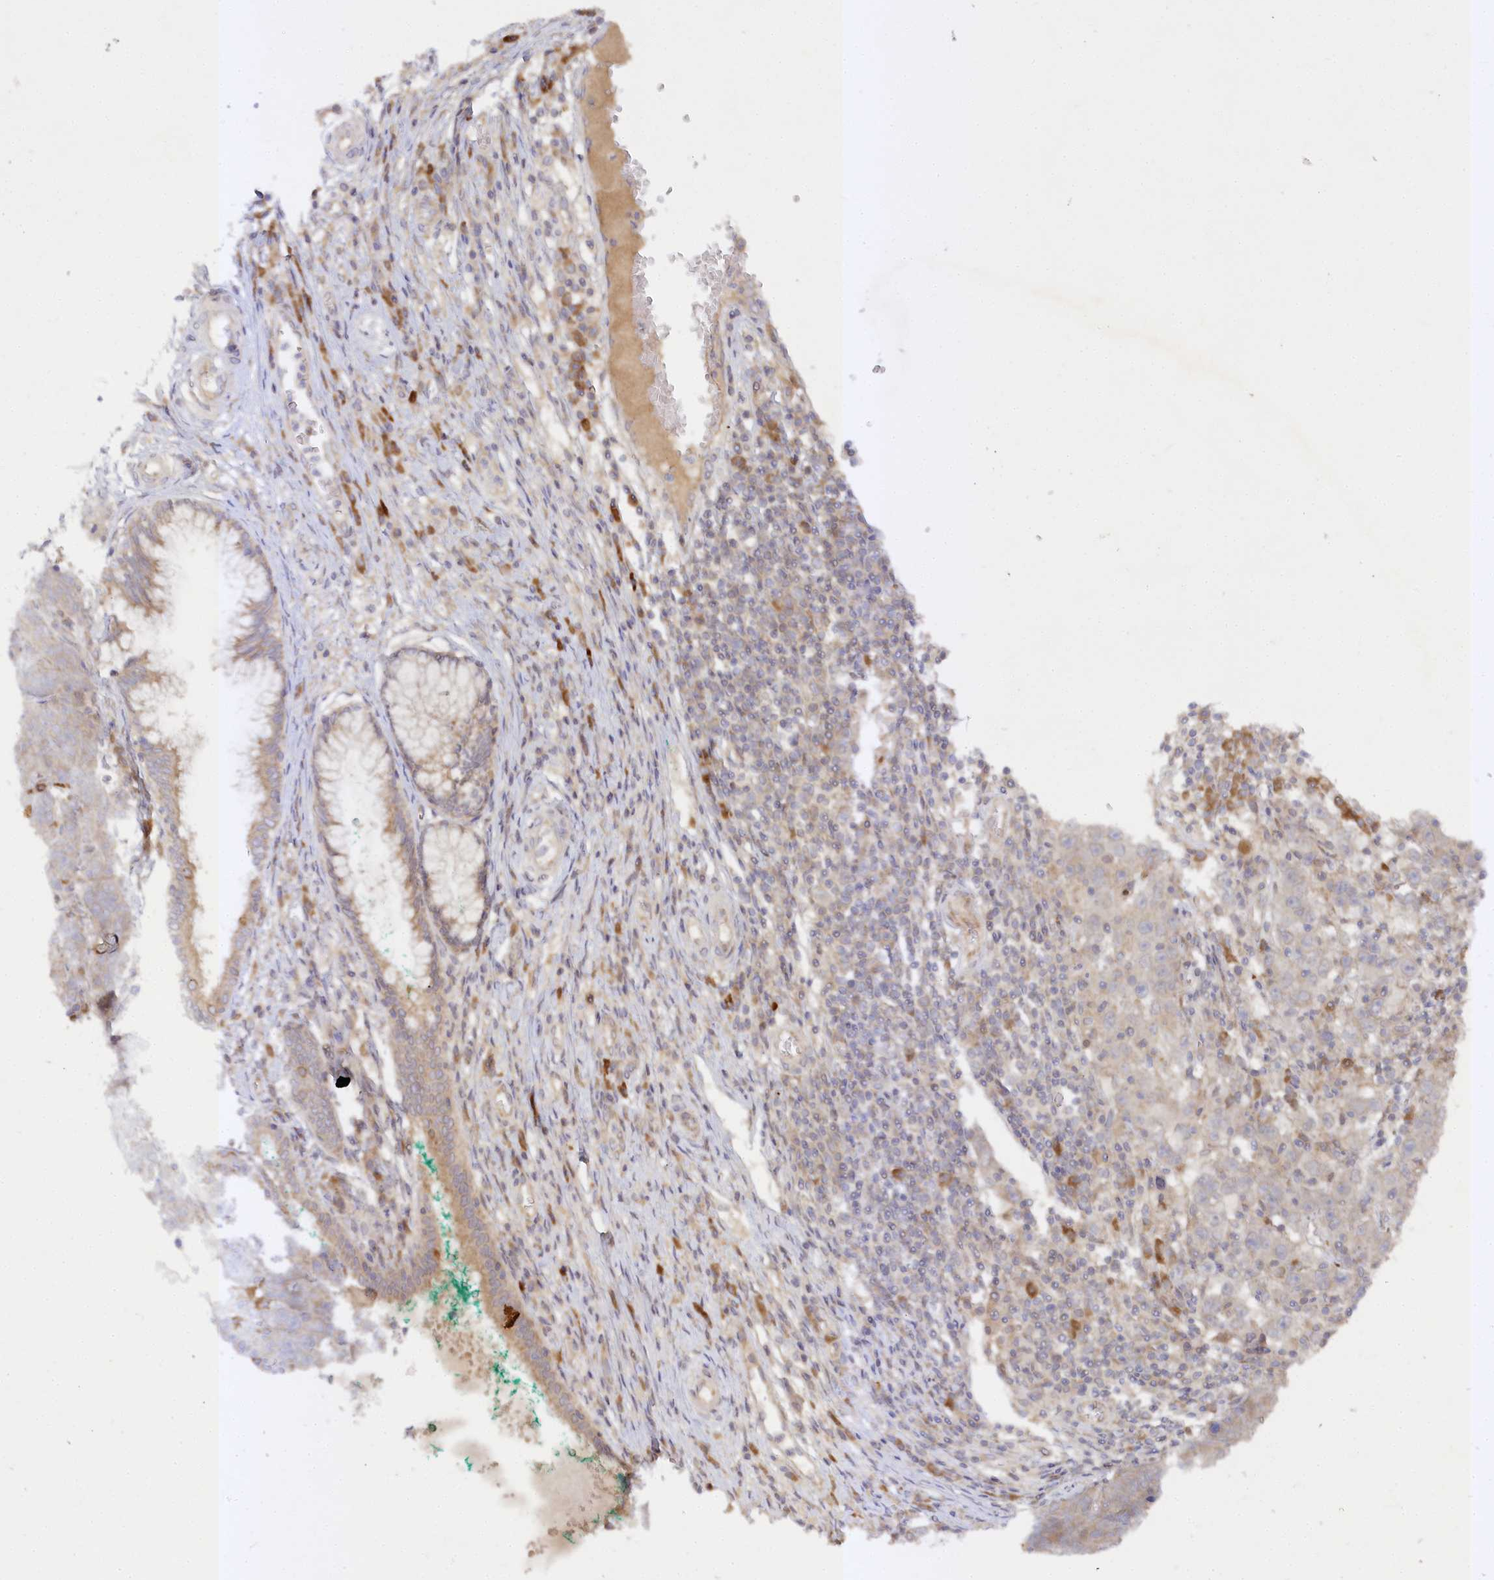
{"staining": {"intensity": "weak", "quantity": "25%-75%", "location": "cytoplasmic/membranous"}, "tissue": "cervix", "cell_type": "Glandular cells", "image_type": "normal", "snomed": [{"axis": "morphology", "description": "Normal tissue, NOS"}, {"axis": "morphology", "description": "Adenocarcinoma, NOS"}, {"axis": "topography", "description": "Cervix"}], "caption": "Immunohistochemical staining of benign human cervix exhibits 25%-75% levels of weak cytoplasmic/membranous protein staining in about 25%-75% of glandular cells. The staining is performed using DAB (3,3'-diaminobenzidine) brown chromogen to label protein expression. The nuclei are counter-stained blue using hematoxylin.", "gene": "TRAF3IP1", "patient": {"sex": "female", "age": 29}}